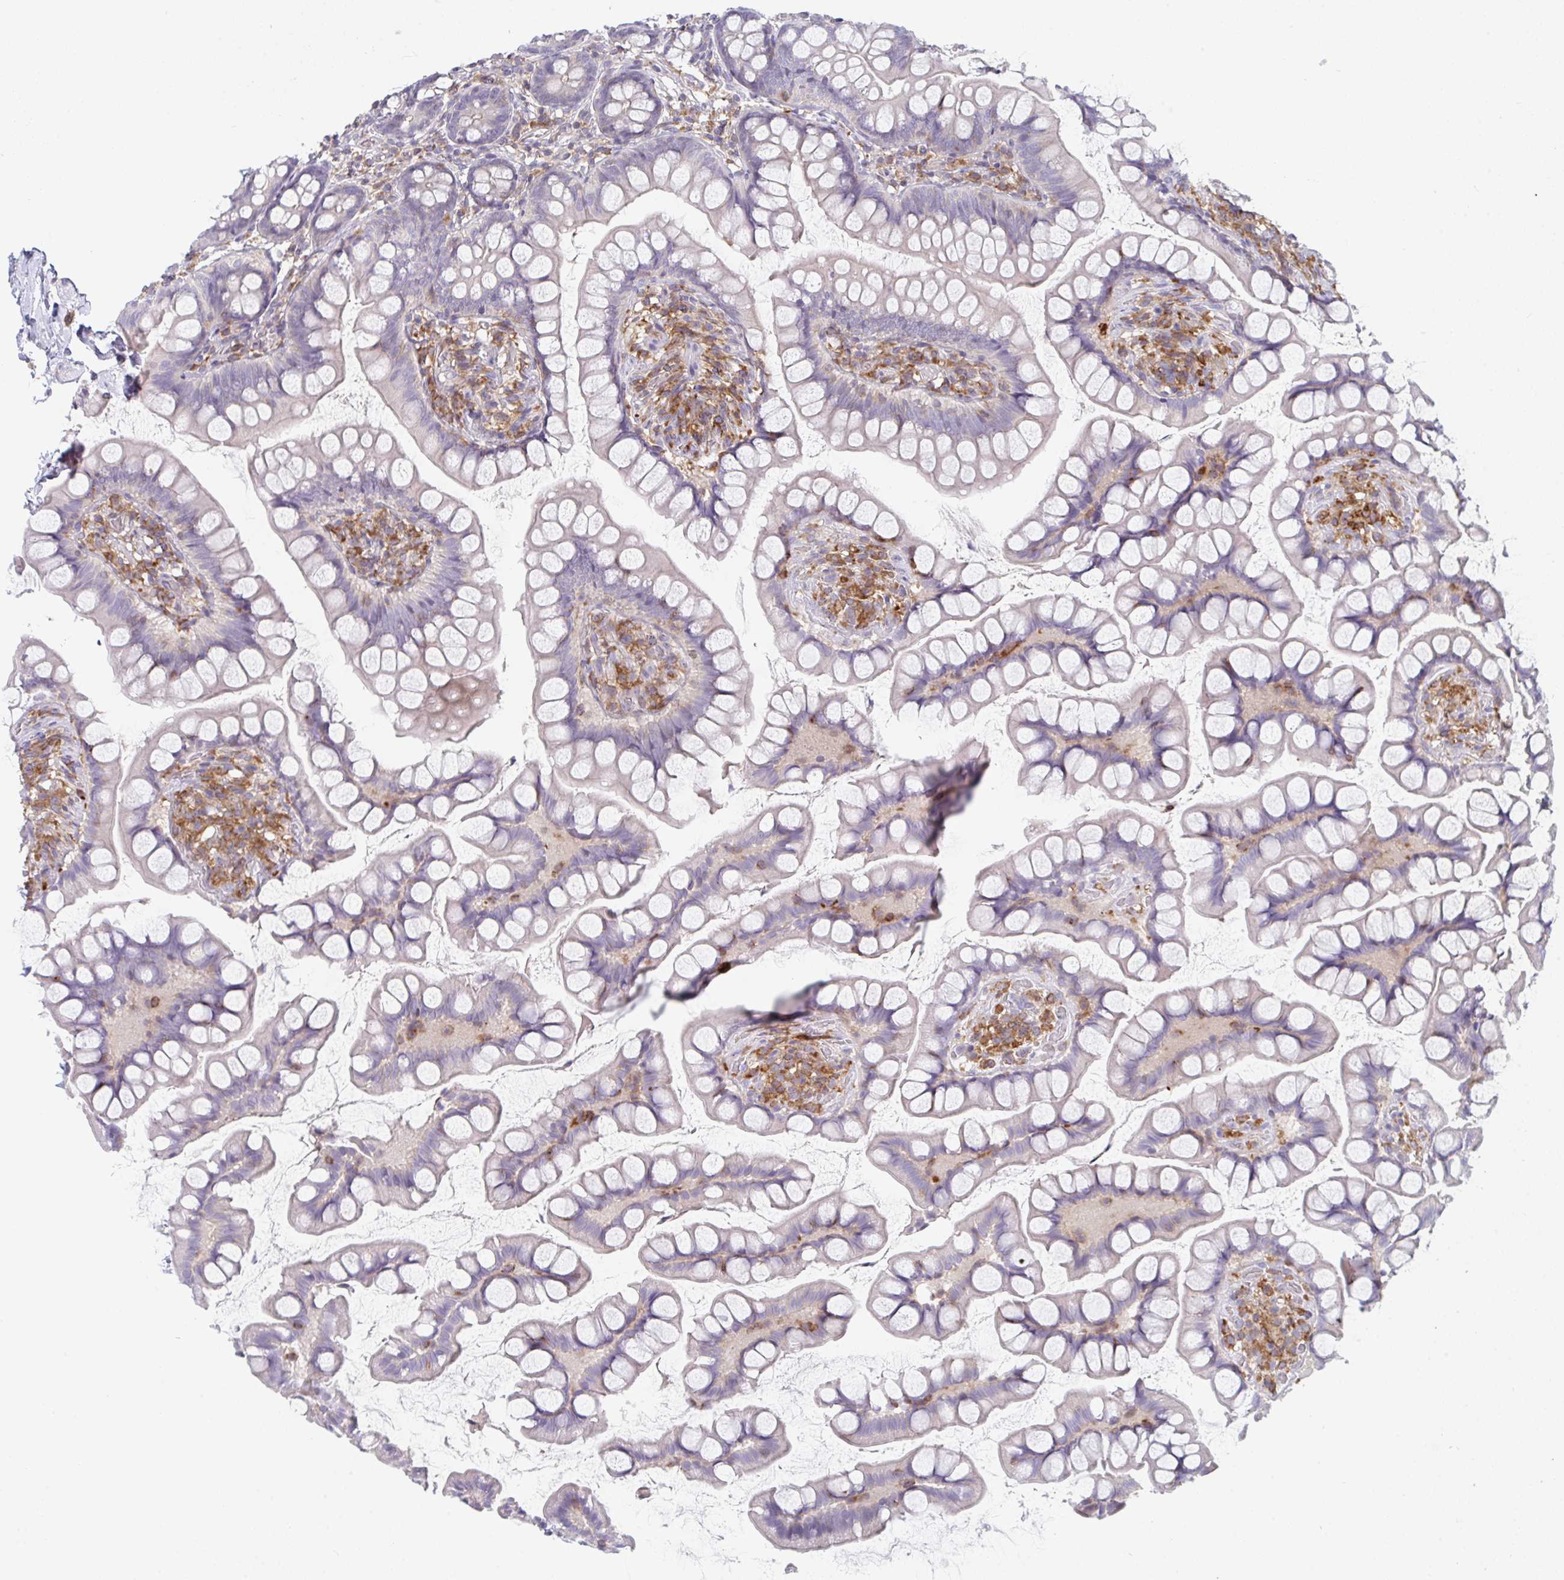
{"staining": {"intensity": "negative", "quantity": "none", "location": "none"}, "tissue": "small intestine", "cell_type": "Glandular cells", "image_type": "normal", "snomed": [{"axis": "morphology", "description": "Normal tissue, NOS"}, {"axis": "topography", "description": "Small intestine"}], "caption": "Immunohistochemical staining of normal small intestine reveals no significant positivity in glandular cells. (Brightfield microscopy of DAB (3,3'-diaminobenzidine) immunohistochemistry at high magnification).", "gene": "DISP2", "patient": {"sex": "male", "age": 70}}